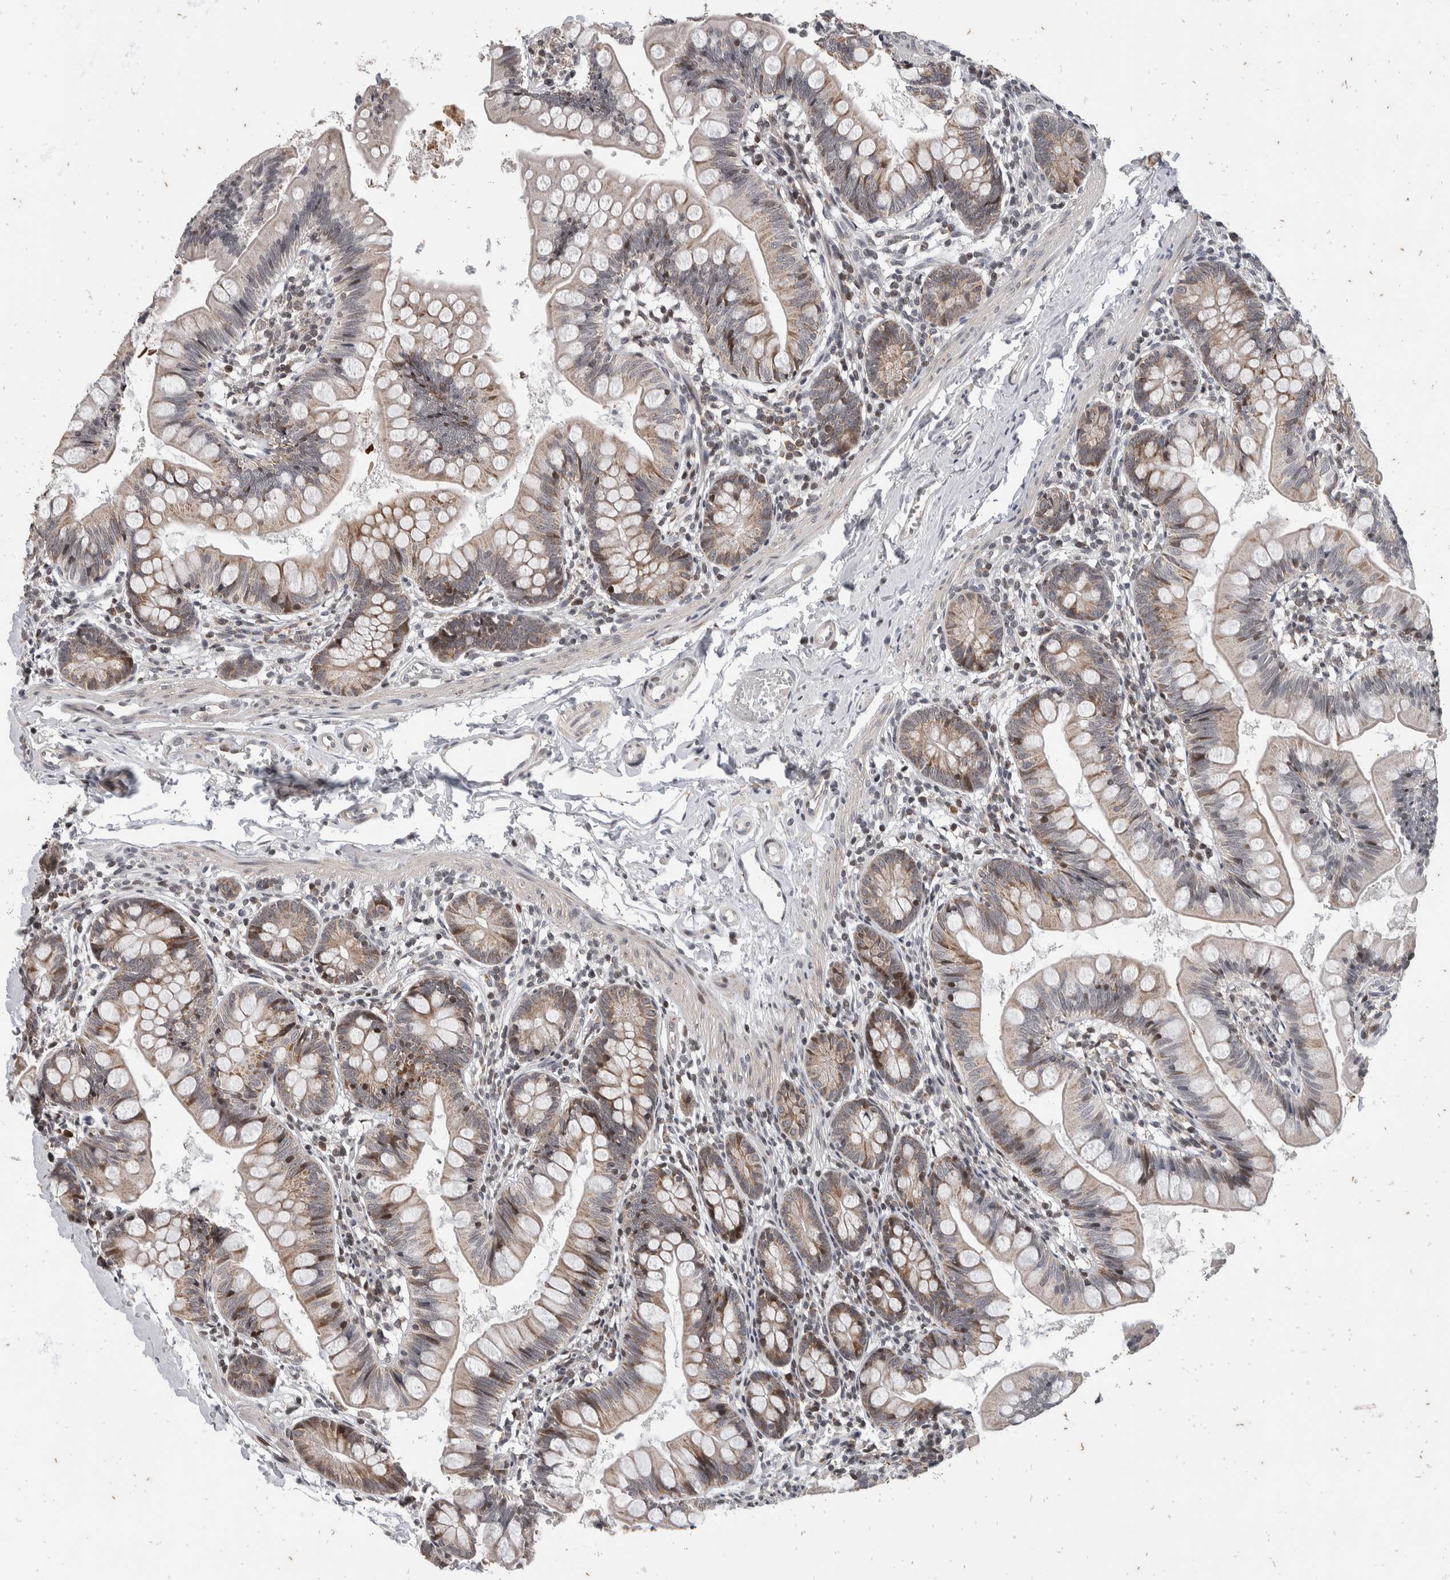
{"staining": {"intensity": "weak", "quantity": "25%-75%", "location": "cytoplasmic/membranous,nuclear"}, "tissue": "small intestine", "cell_type": "Glandular cells", "image_type": "normal", "snomed": [{"axis": "morphology", "description": "Normal tissue, NOS"}, {"axis": "topography", "description": "Small intestine"}], "caption": "Immunohistochemistry (IHC) of unremarkable human small intestine demonstrates low levels of weak cytoplasmic/membranous,nuclear staining in about 25%-75% of glandular cells.", "gene": "ATXN7L1", "patient": {"sex": "male", "age": 7}}